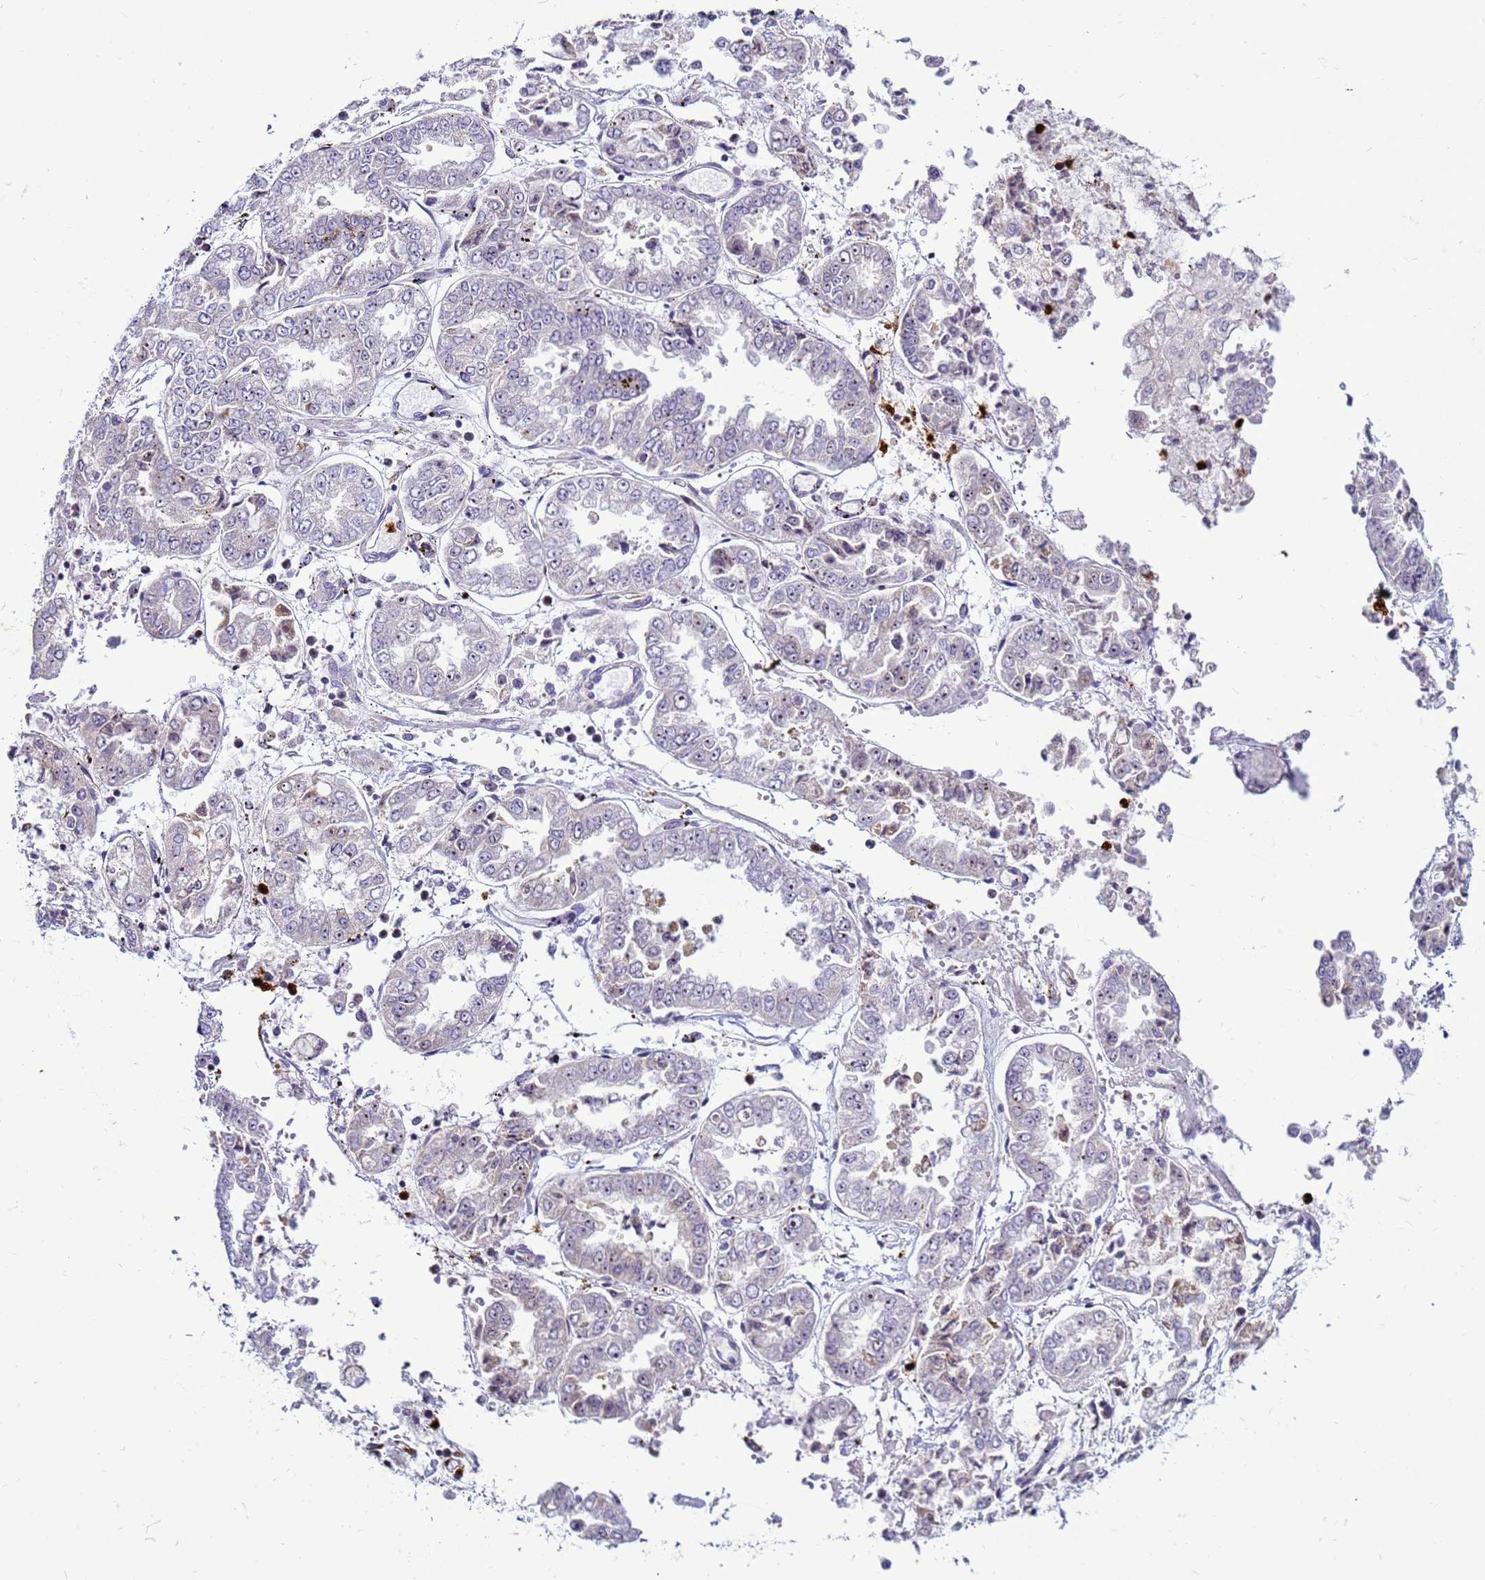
{"staining": {"intensity": "negative", "quantity": "none", "location": "none"}, "tissue": "stomach cancer", "cell_type": "Tumor cells", "image_type": "cancer", "snomed": [{"axis": "morphology", "description": "Adenocarcinoma, NOS"}, {"axis": "topography", "description": "Stomach"}], "caption": "Adenocarcinoma (stomach) stained for a protein using IHC demonstrates no expression tumor cells.", "gene": "VPS4B", "patient": {"sex": "male", "age": 76}}